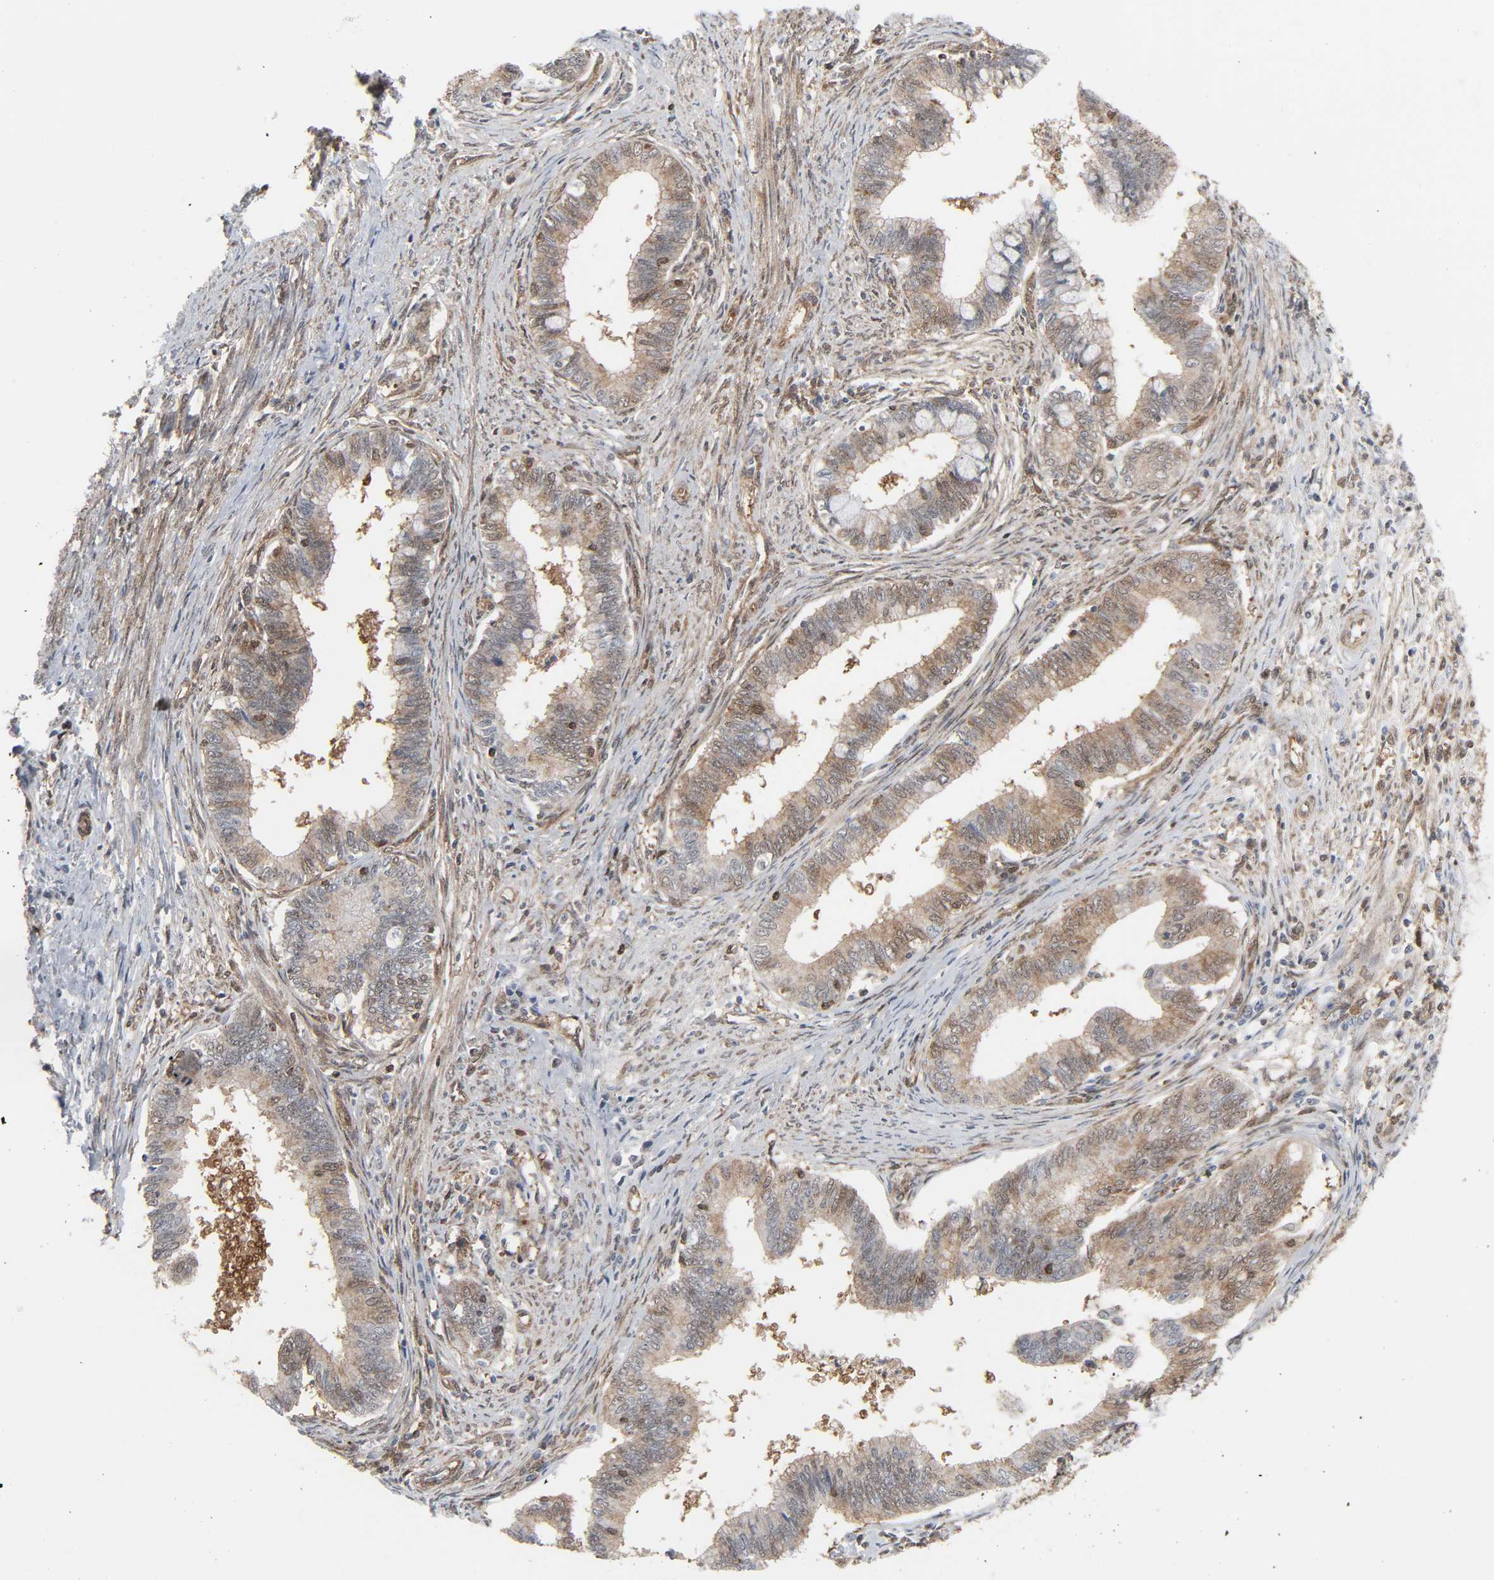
{"staining": {"intensity": "weak", "quantity": ">75%", "location": "cytoplasmic/membranous,nuclear"}, "tissue": "cervical cancer", "cell_type": "Tumor cells", "image_type": "cancer", "snomed": [{"axis": "morphology", "description": "Adenocarcinoma, NOS"}, {"axis": "topography", "description": "Cervix"}], "caption": "A histopathology image of cervical cancer stained for a protein exhibits weak cytoplasmic/membranous and nuclear brown staining in tumor cells. The staining was performed using DAB (3,3'-diaminobenzidine), with brown indicating positive protein expression. Nuclei are stained blue with hematoxylin.", "gene": "GSK3A", "patient": {"sex": "female", "age": 36}}